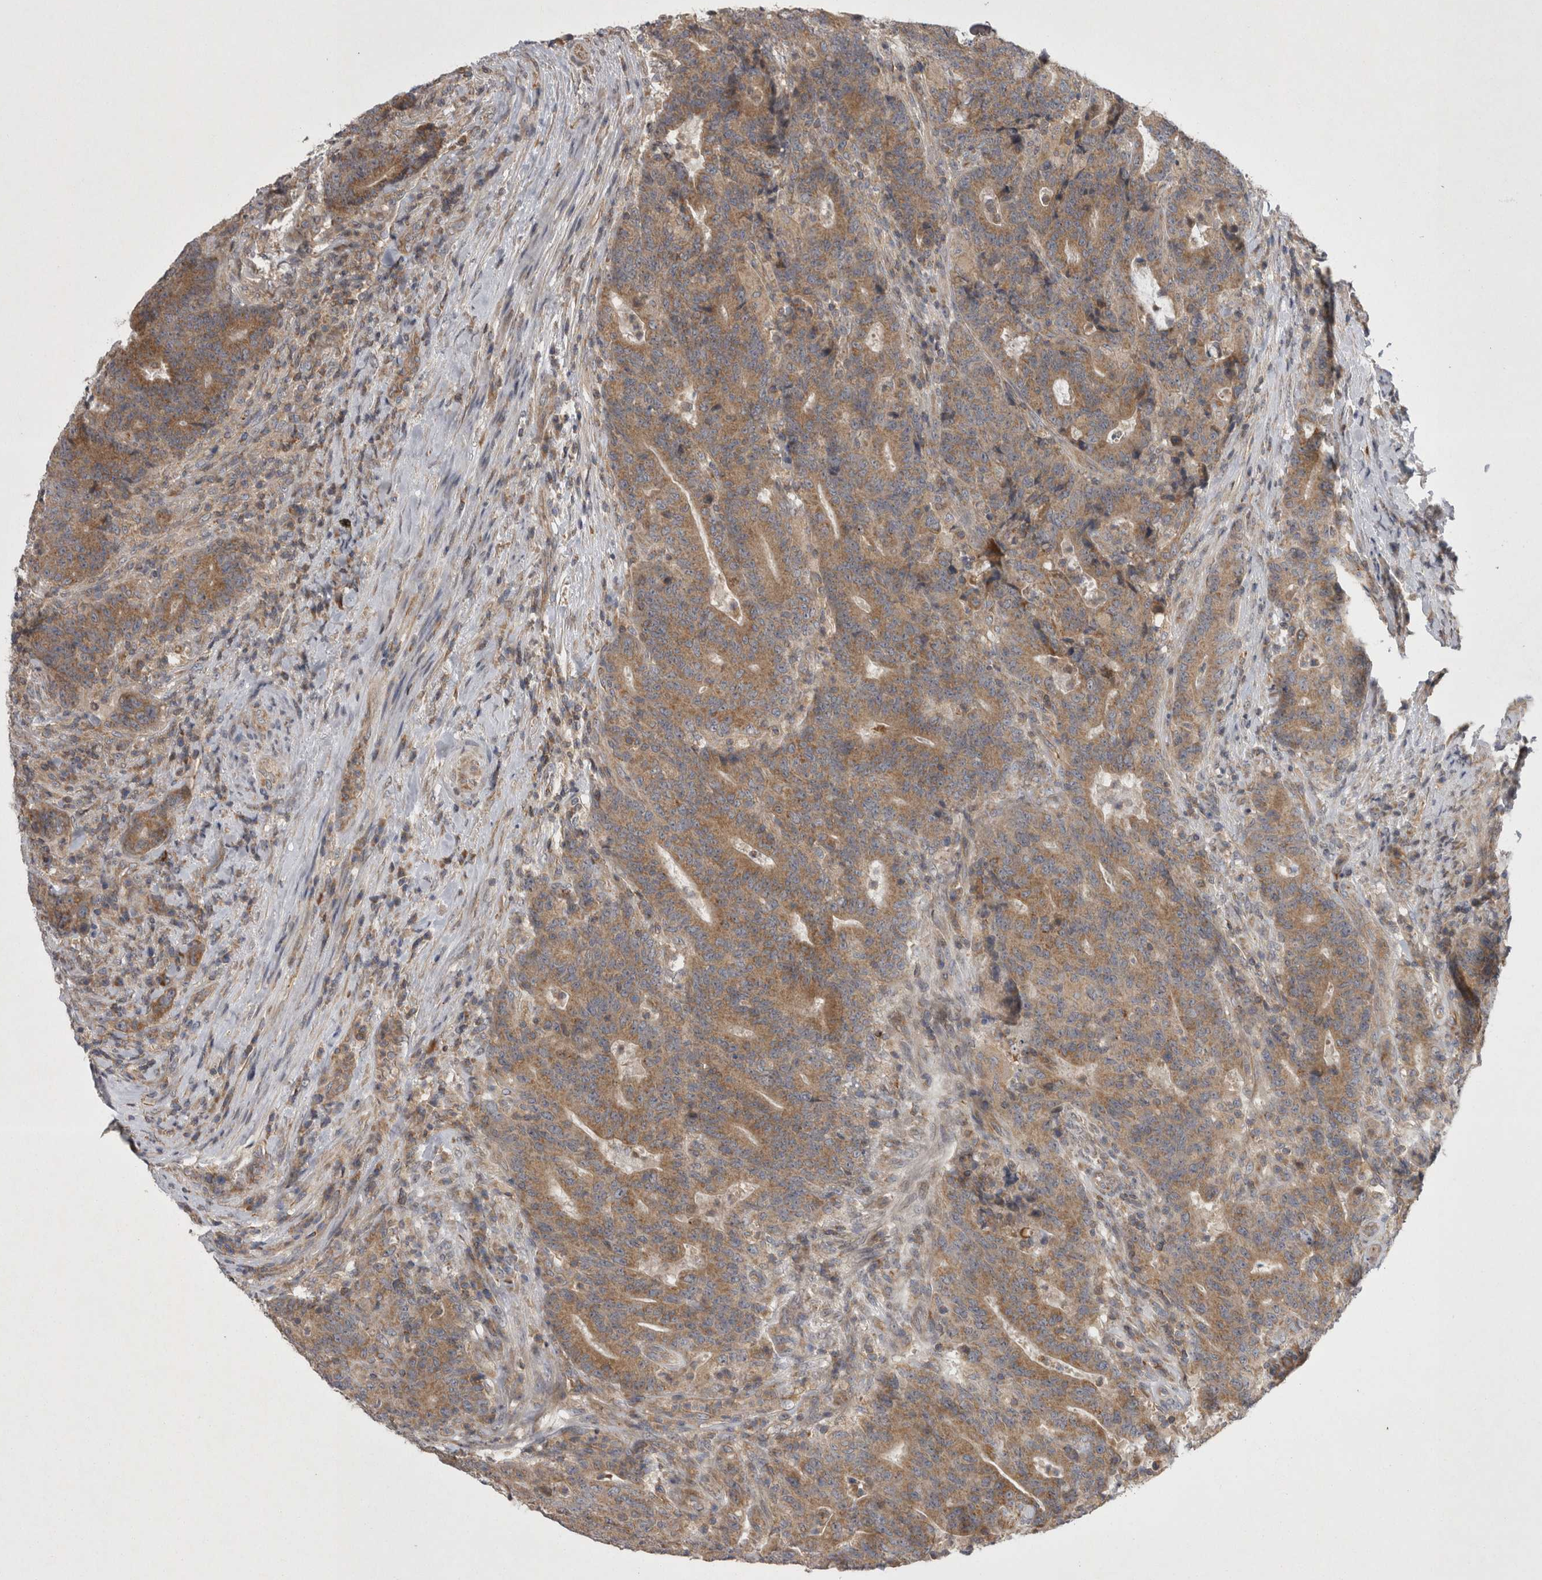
{"staining": {"intensity": "moderate", "quantity": ">75%", "location": "cytoplasmic/membranous"}, "tissue": "colorectal cancer", "cell_type": "Tumor cells", "image_type": "cancer", "snomed": [{"axis": "morphology", "description": "Normal tissue, NOS"}, {"axis": "morphology", "description": "Adenocarcinoma, NOS"}, {"axis": "topography", "description": "Colon"}], "caption": "This is a histology image of immunohistochemistry staining of colorectal cancer, which shows moderate positivity in the cytoplasmic/membranous of tumor cells.", "gene": "TSPOAP1", "patient": {"sex": "female", "age": 75}}